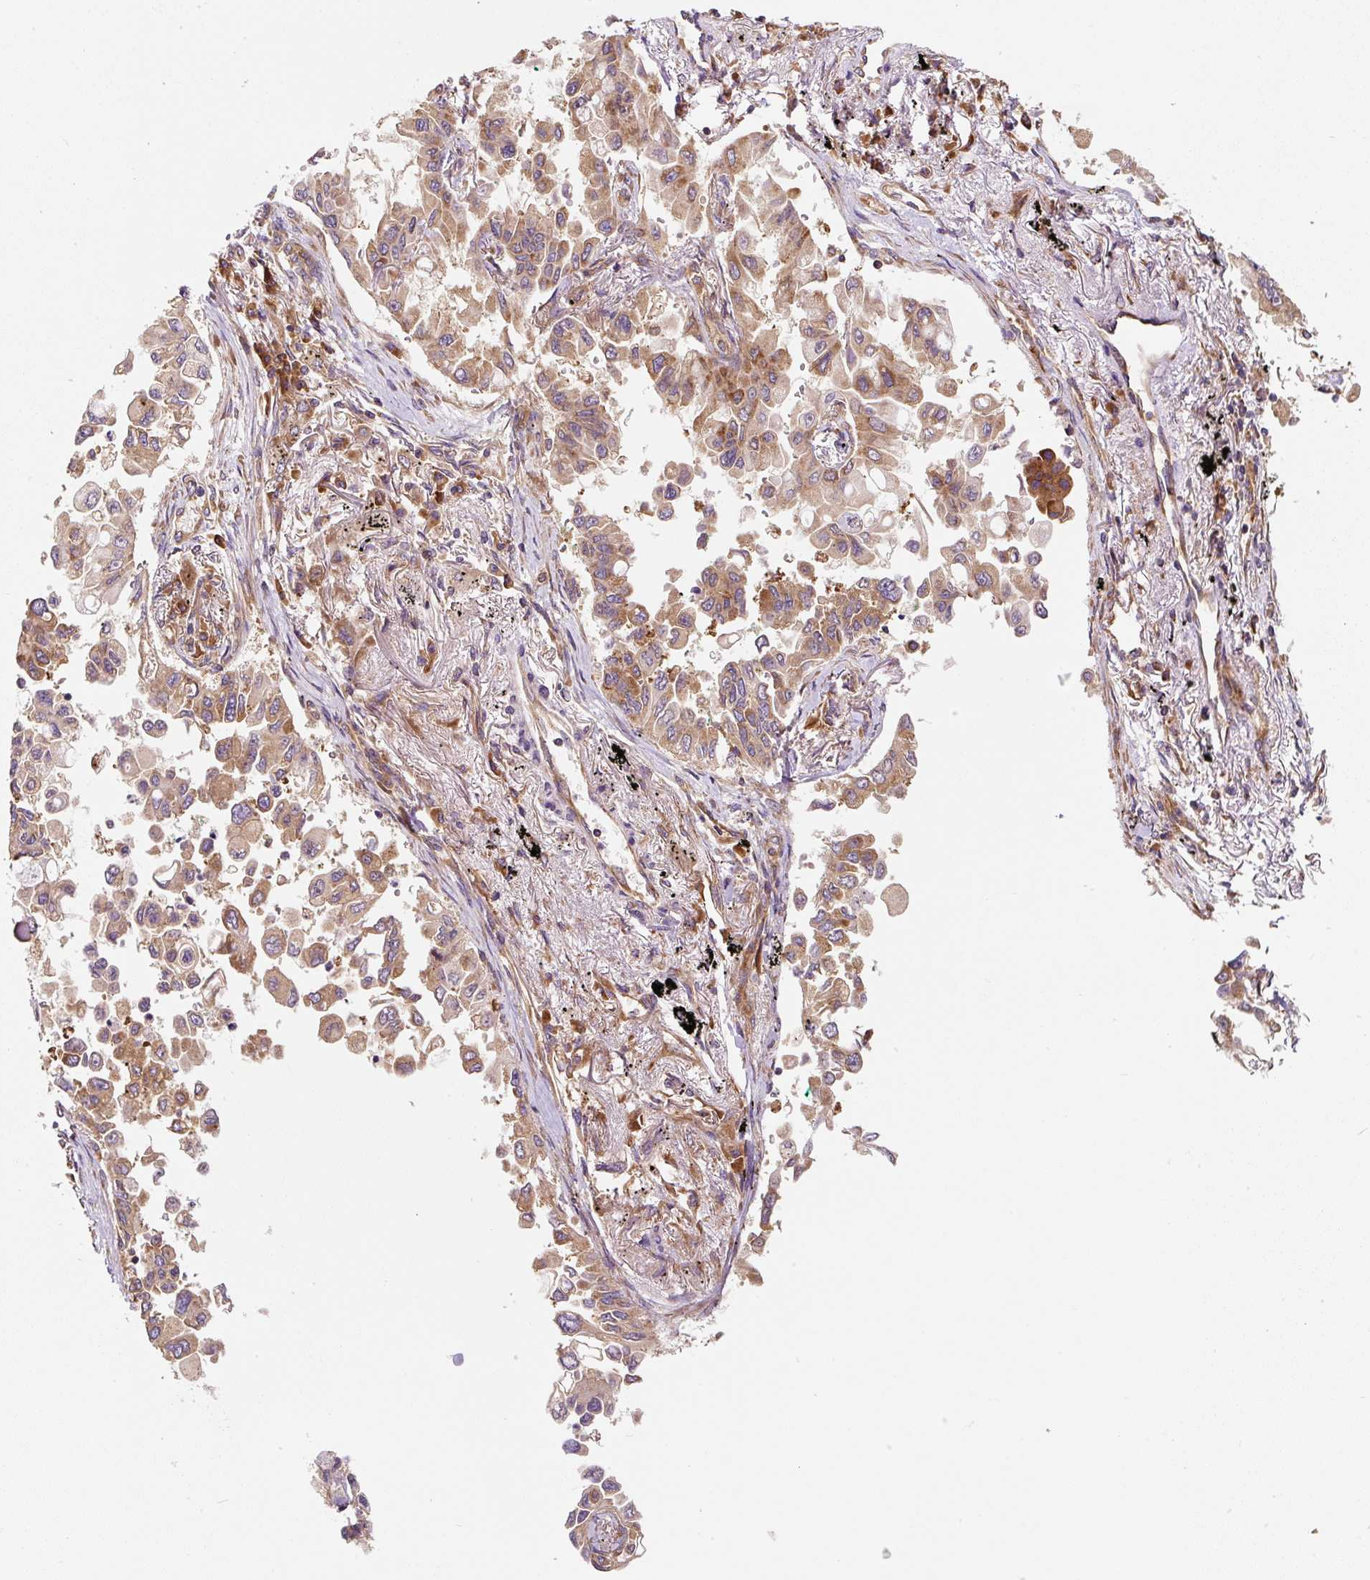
{"staining": {"intensity": "moderate", "quantity": ">75%", "location": "cytoplasmic/membranous"}, "tissue": "lung cancer", "cell_type": "Tumor cells", "image_type": "cancer", "snomed": [{"axis": "morphology", "description": "Adenocarcinoma, NOS"}, {"axis": "topography", "description": "Lung"}], "caption": "Tumor cells exhibit moderate cytoplasmic/membranous expression in about >75% of cells in adenocarcinoma (lung).", "gene": "EIF2S2", "patient": {"sex": "female", "age": 67}}